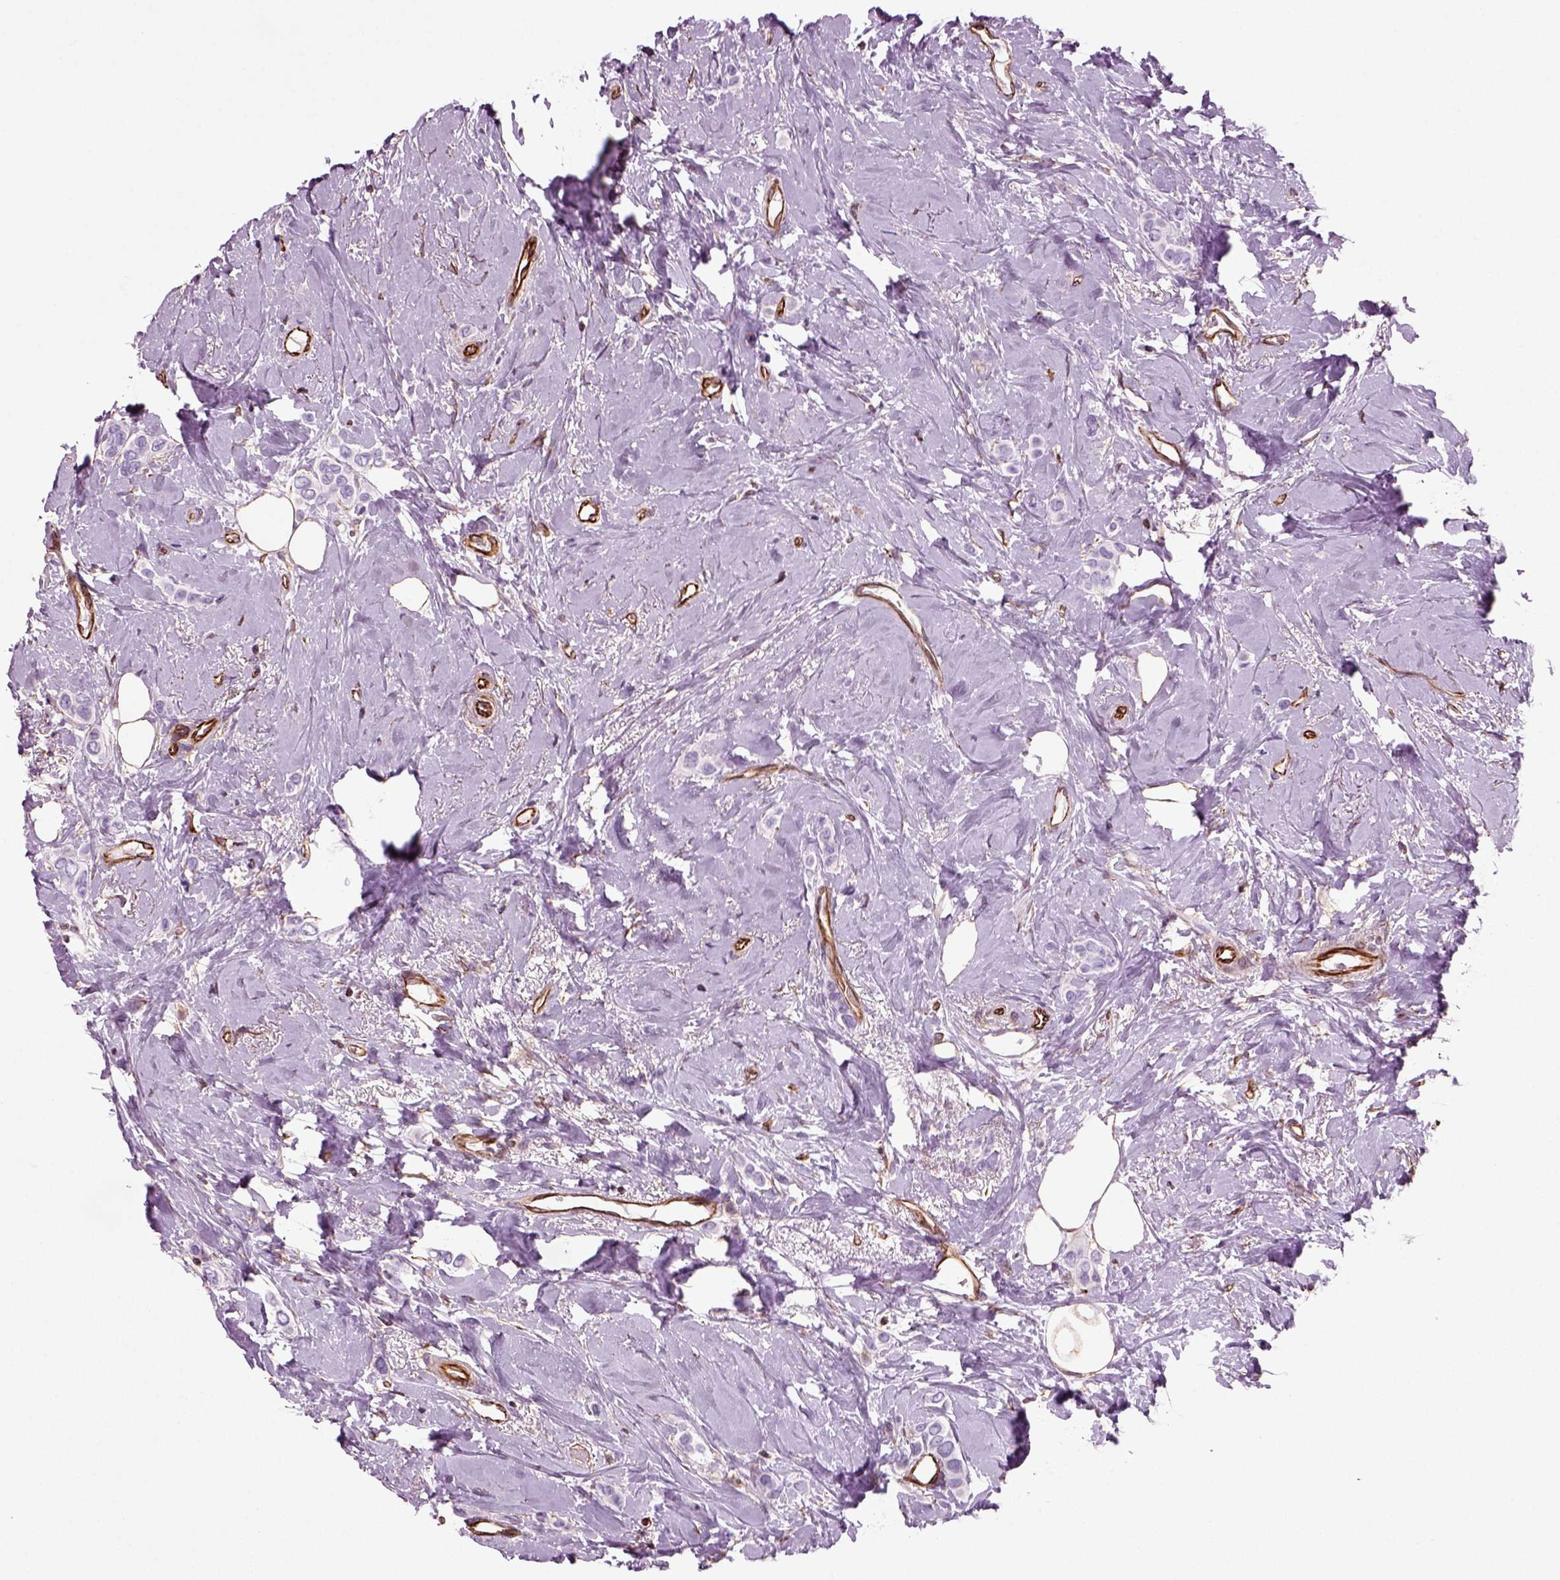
{"staining": {"intensity": "negative", "quantity": "none", "location": "none"}, "tissue": "breast cancer", "cell_type": "Tumor cells", "image_type": "cancer", "snomed": [{"axis": "morphology", "description": "Lobular carcinoma"}, {"axis": "topography", "description": "Breast"}], "caption": "Image shows no significant protein expression in tumor cells of breast cancer (lobular carcinoma).", "gene": "ACER3", "patient": {"sex": "female", "age": 66}}